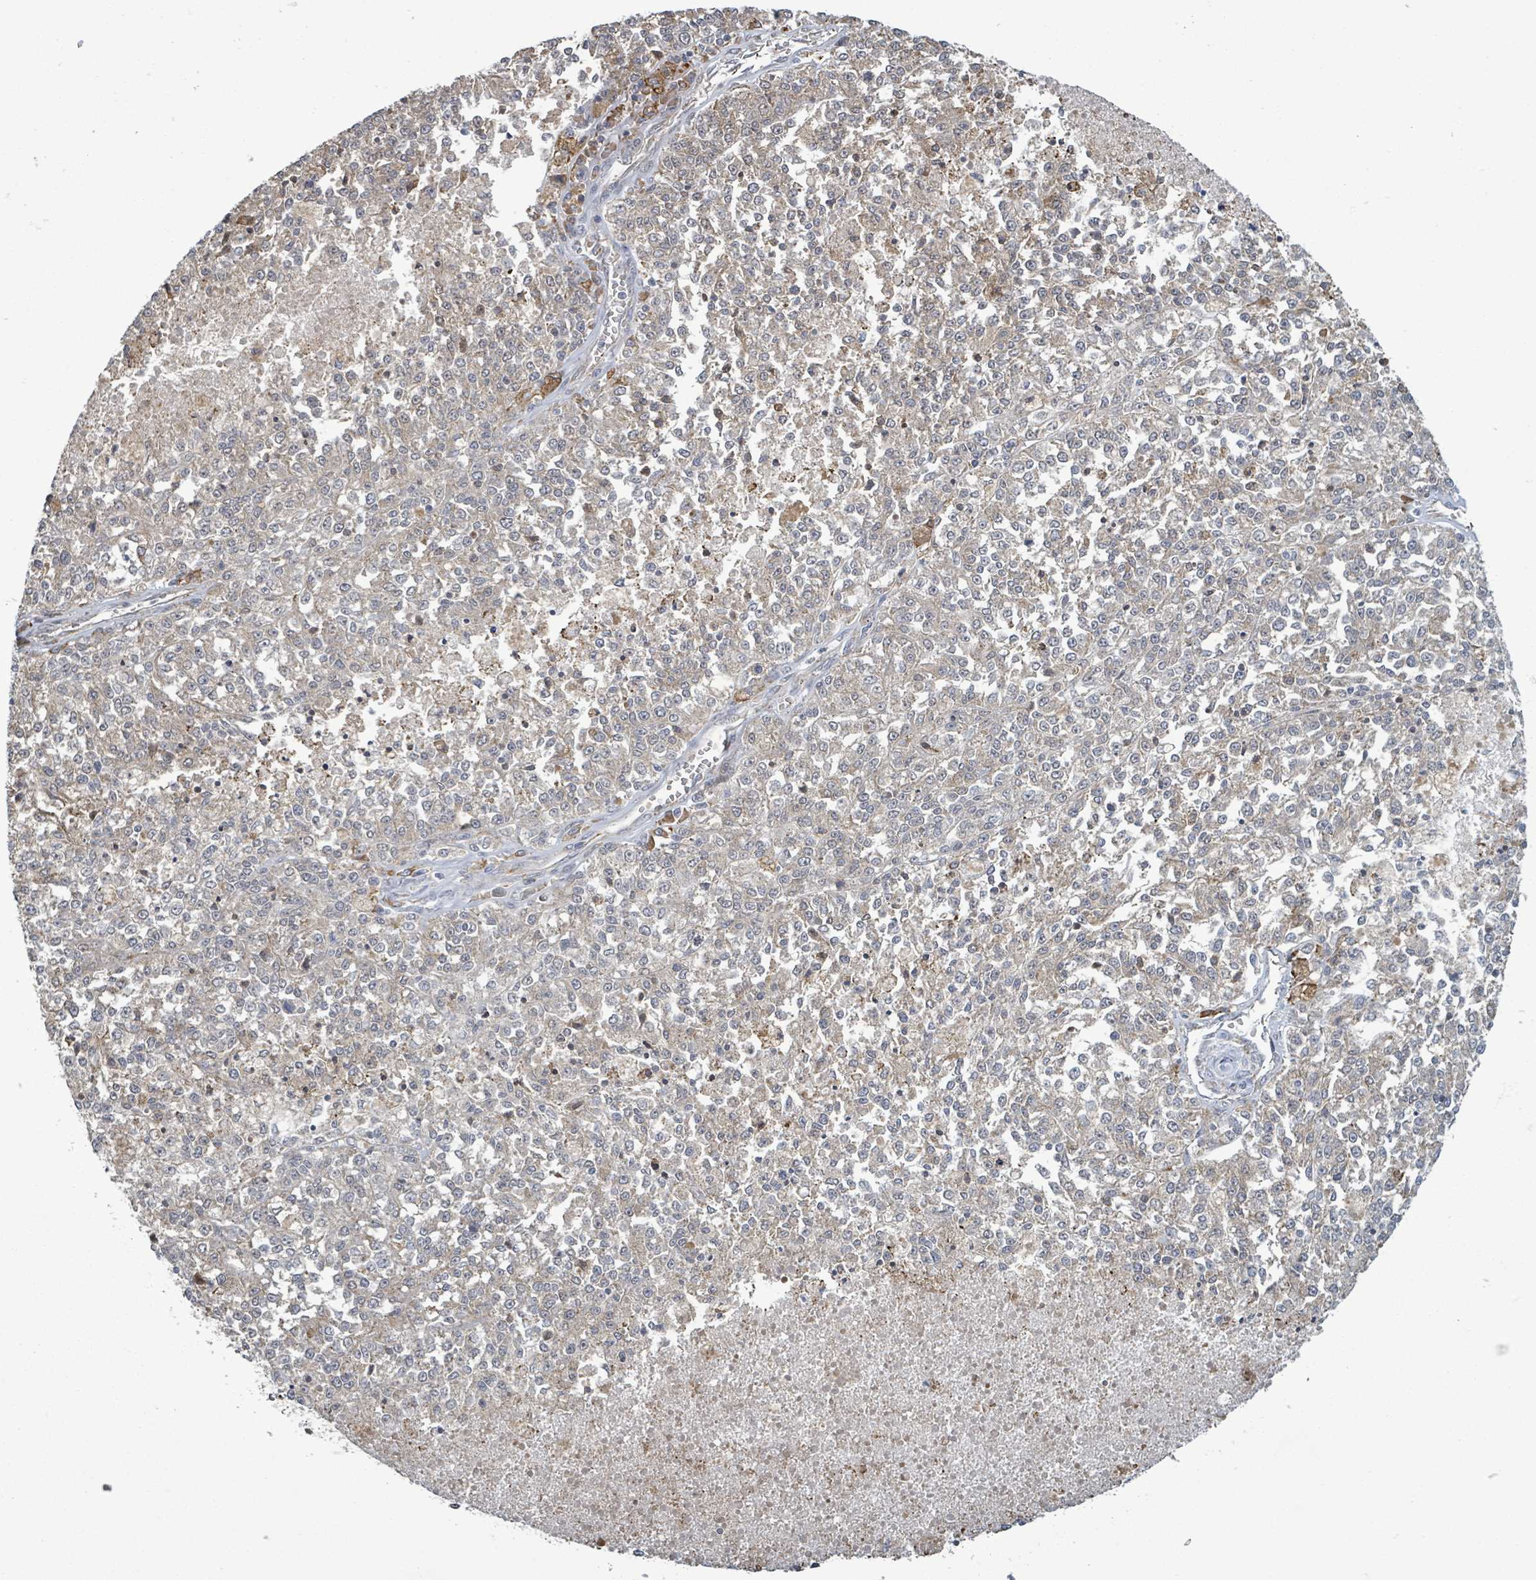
{"staining": {"intensity": "weak", "quantity": "25%-75%", "location": "cytoplasmic/membranous"}, "tissue": "melanoma", "cell_type": "Tumor cells", "image_type": "cancer", "snomed": [{"axis": "morphology", "description": "Malignant melanoma, NOS"}, {"axis": "topography", "description": "Skin"}], "caption": "Immunohistochemical staining of human malignant melanoma displays weak cytoplasmic/membranous protein positivity in approximately 25%-75% of tumor cells.", "gene": "SHROOM2", "patient": {"sex": "female", "age": 64}}